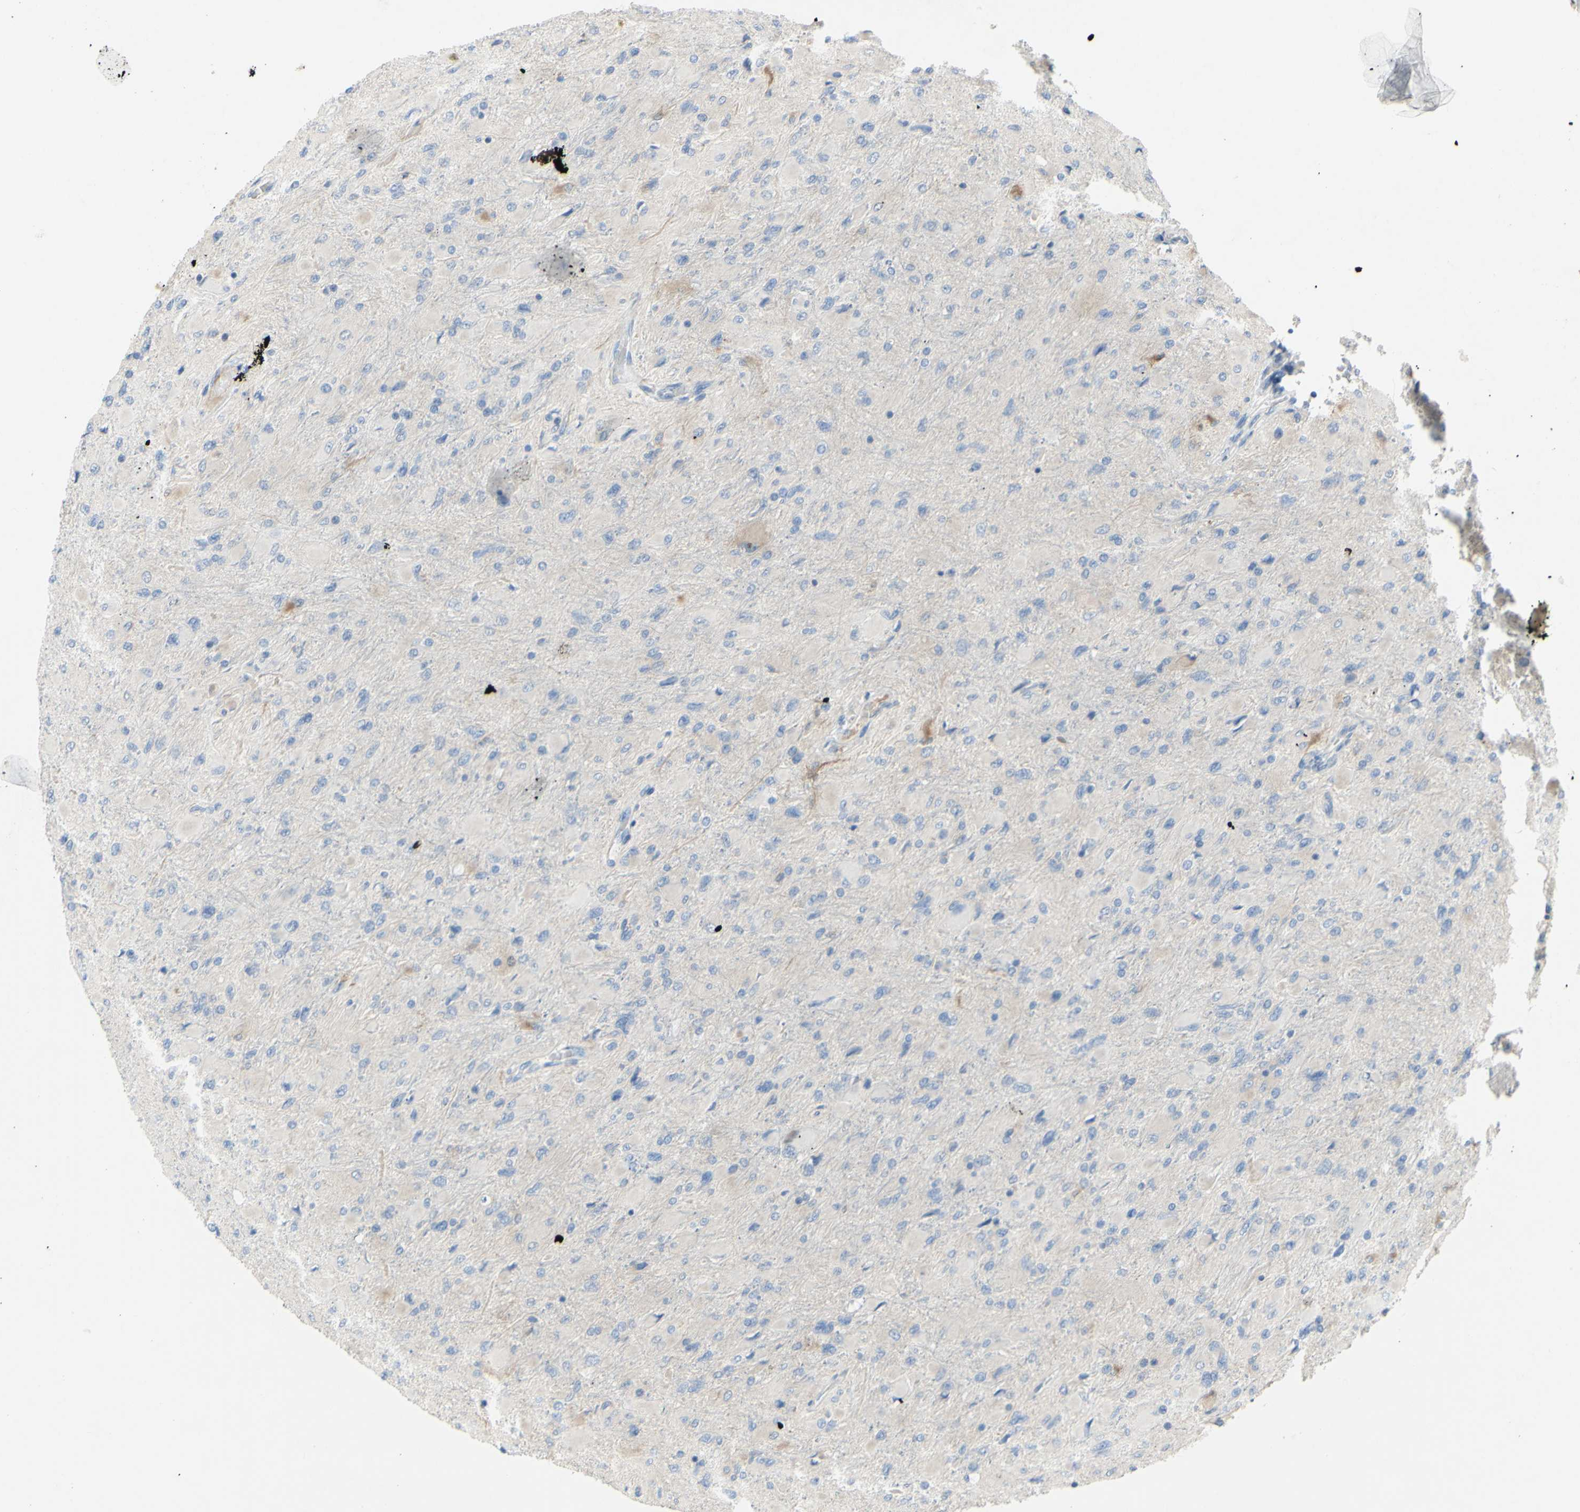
{"staining": {"intensity": "negative", "quantity": "none", "location": "none"}, "tissue": "glioma", "cell_type": "Tumor cells", "image_type": "cancer", "snomed": [{"axis": "morphology", "description": "Glioma, malignant, High grade"}, {"axis": "topography", "description": "Cerebral cortex"}], "caption": "Immunohistochemical staining of human glioma reveals no significant expression in tumor cells. (Immunohistochemistry, brightfield microscopy, high magnification).", "gene": "MUC1", "patient": {"sex": "female", "age": 36}}